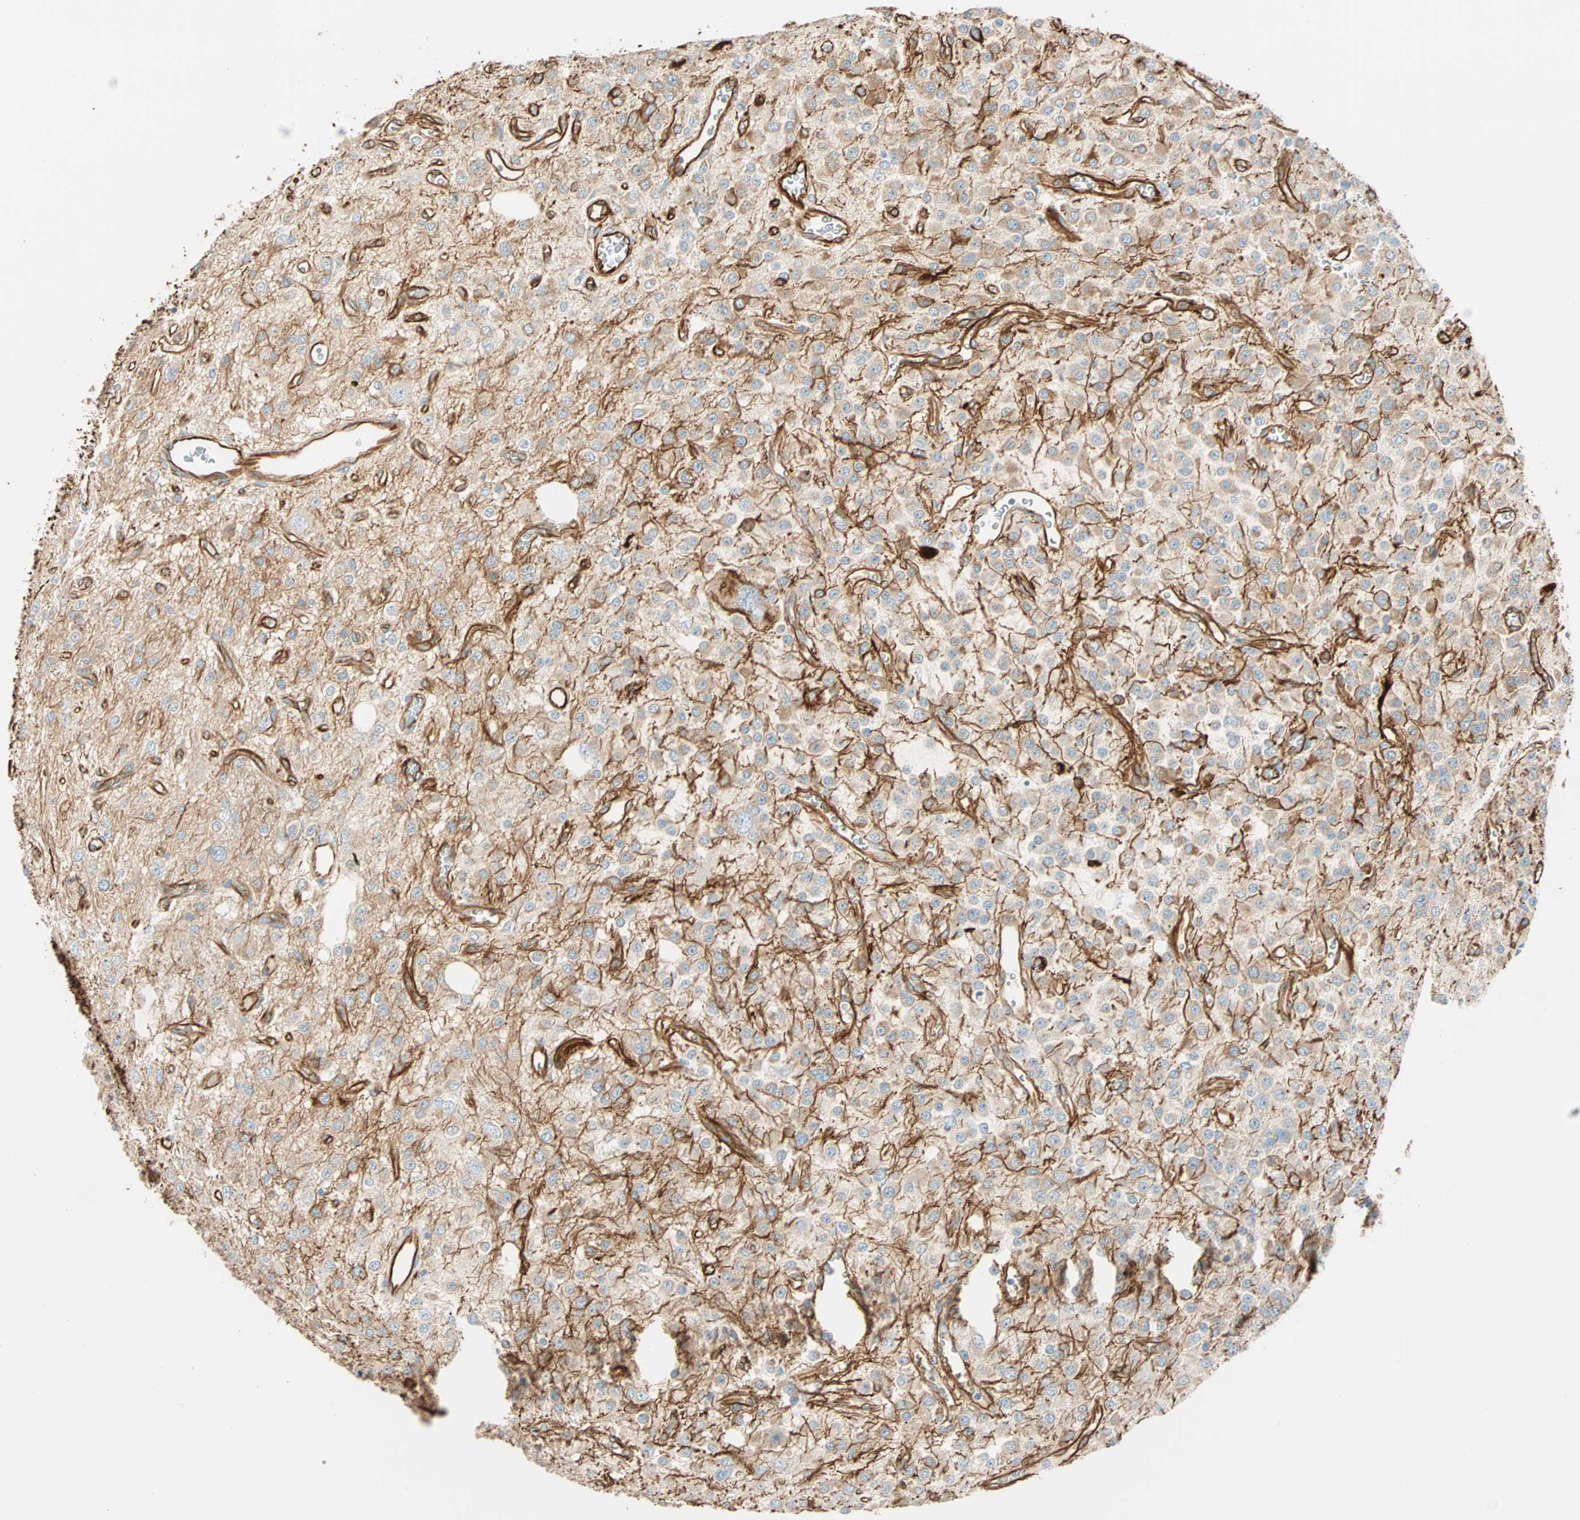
{"staining": {"intensity": "weak", "quantity": "25%-75%", "location": "cytoplasmic/membranous"}, "tissue": "glioma", "cell_type": "Tumor cells", "image_type": "cancer", "snomed": [{"axis": "morphology", "description": "Glioma, malignant, Low grade"}, {"axis": "topography", "description": "Brain"}], "caption": "Immunohistochemical staining of human malignant glioma (low-grade) demonstrates weak cytoplasmic/membranous protein positivity in about 25%-75% of tumor cells.", "gene": "NES", "patient": {"sex": "male", "age": 38}}